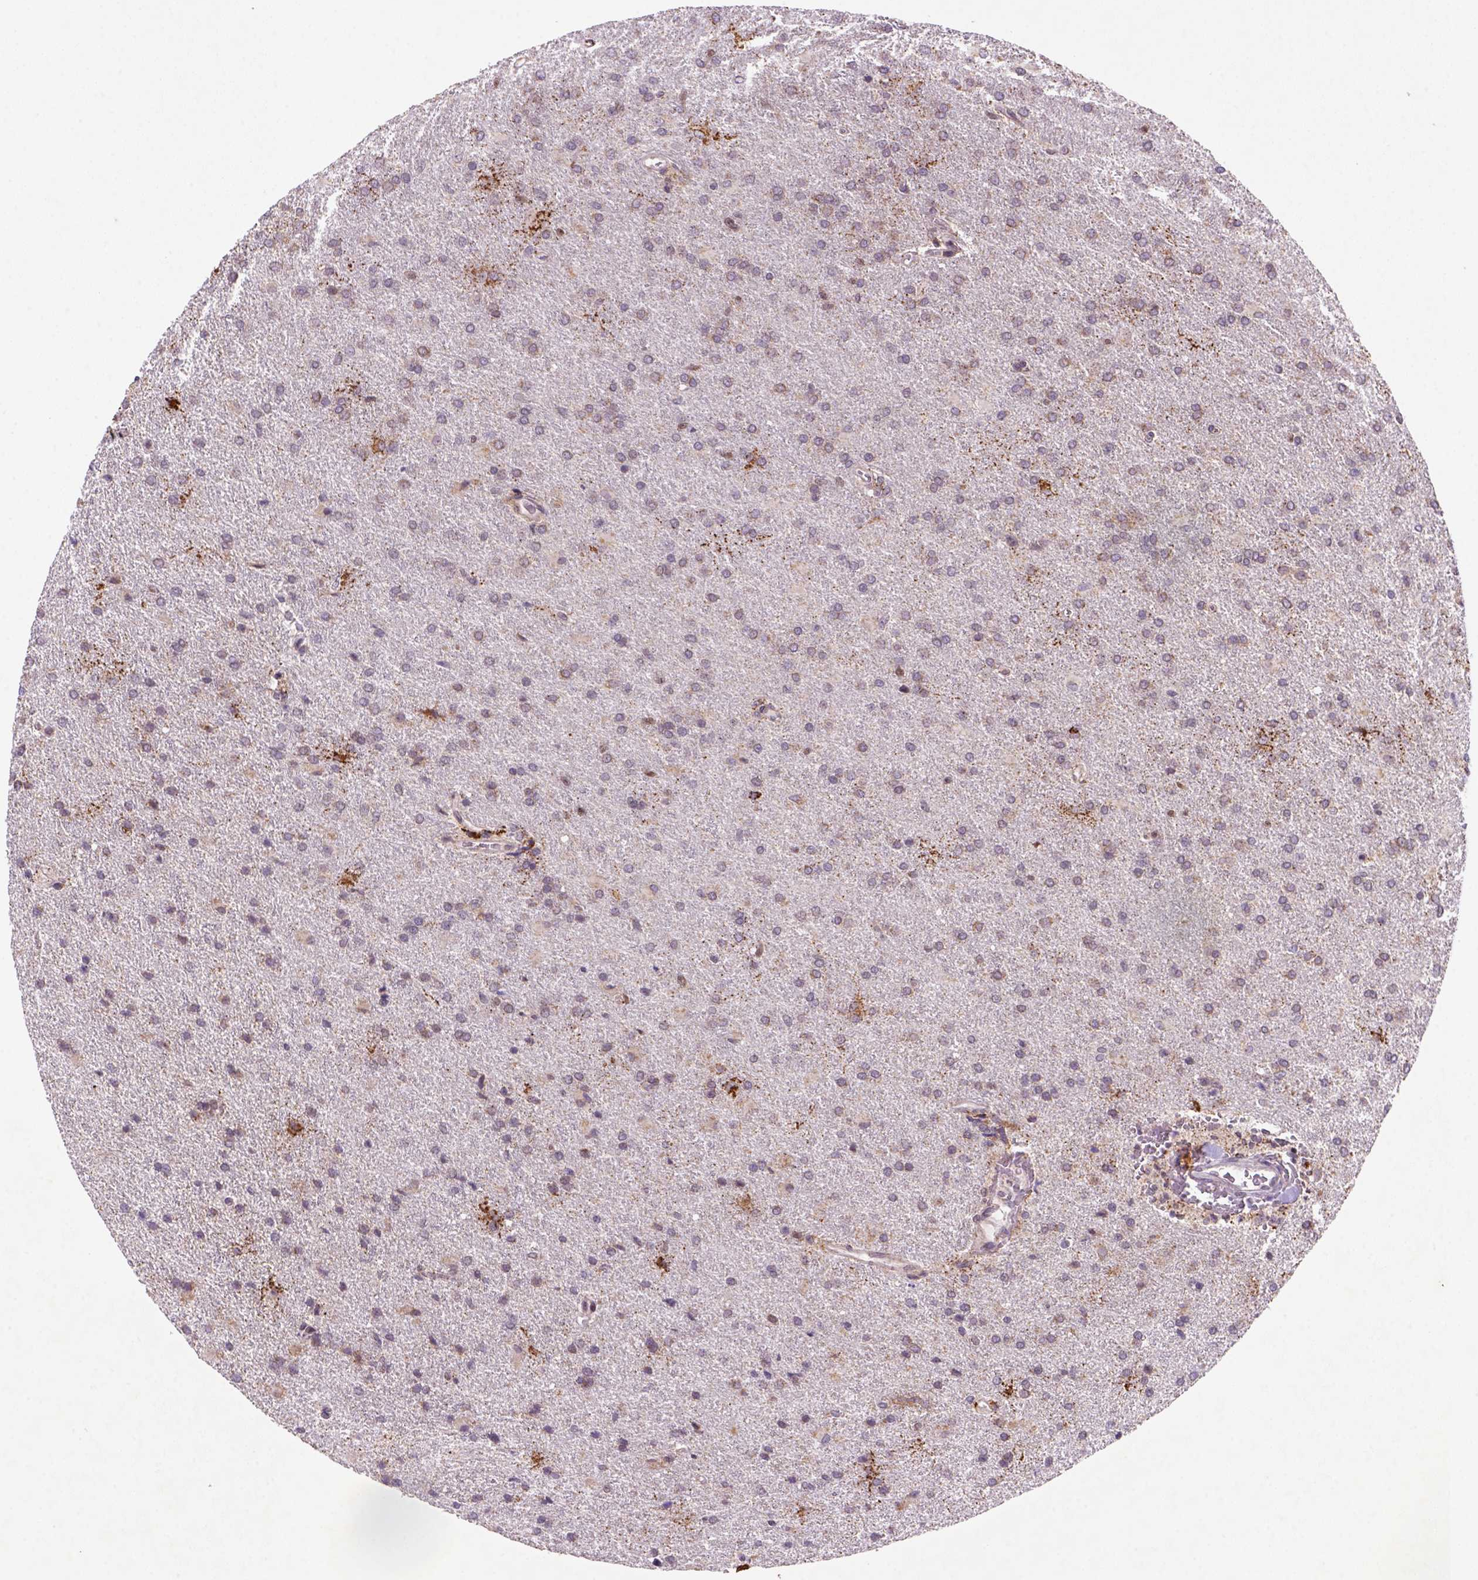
{"staining": {"intensity": "moderate", "quantity": ">75%", "location": "cytoplasmic/membranous"}, "tissue": "glioma", "cell_type": "Tumor cells", "image_type": "cancer", "snomed": [{"axis": "morphology", "description": "Glioma, malignant, High grade"}, {"axis": "topography", "description": "Brain"}], "caption": "Tumor cells demonstrate medium levels of moderate cytoplasmic/membranous staining in approximately >75% of cells in human glioma. The protein of interest is shown in brown color, while the nuclei are stained blue.", "gene": "FZD7", "patient": {"sex": "male", "age": 68}}